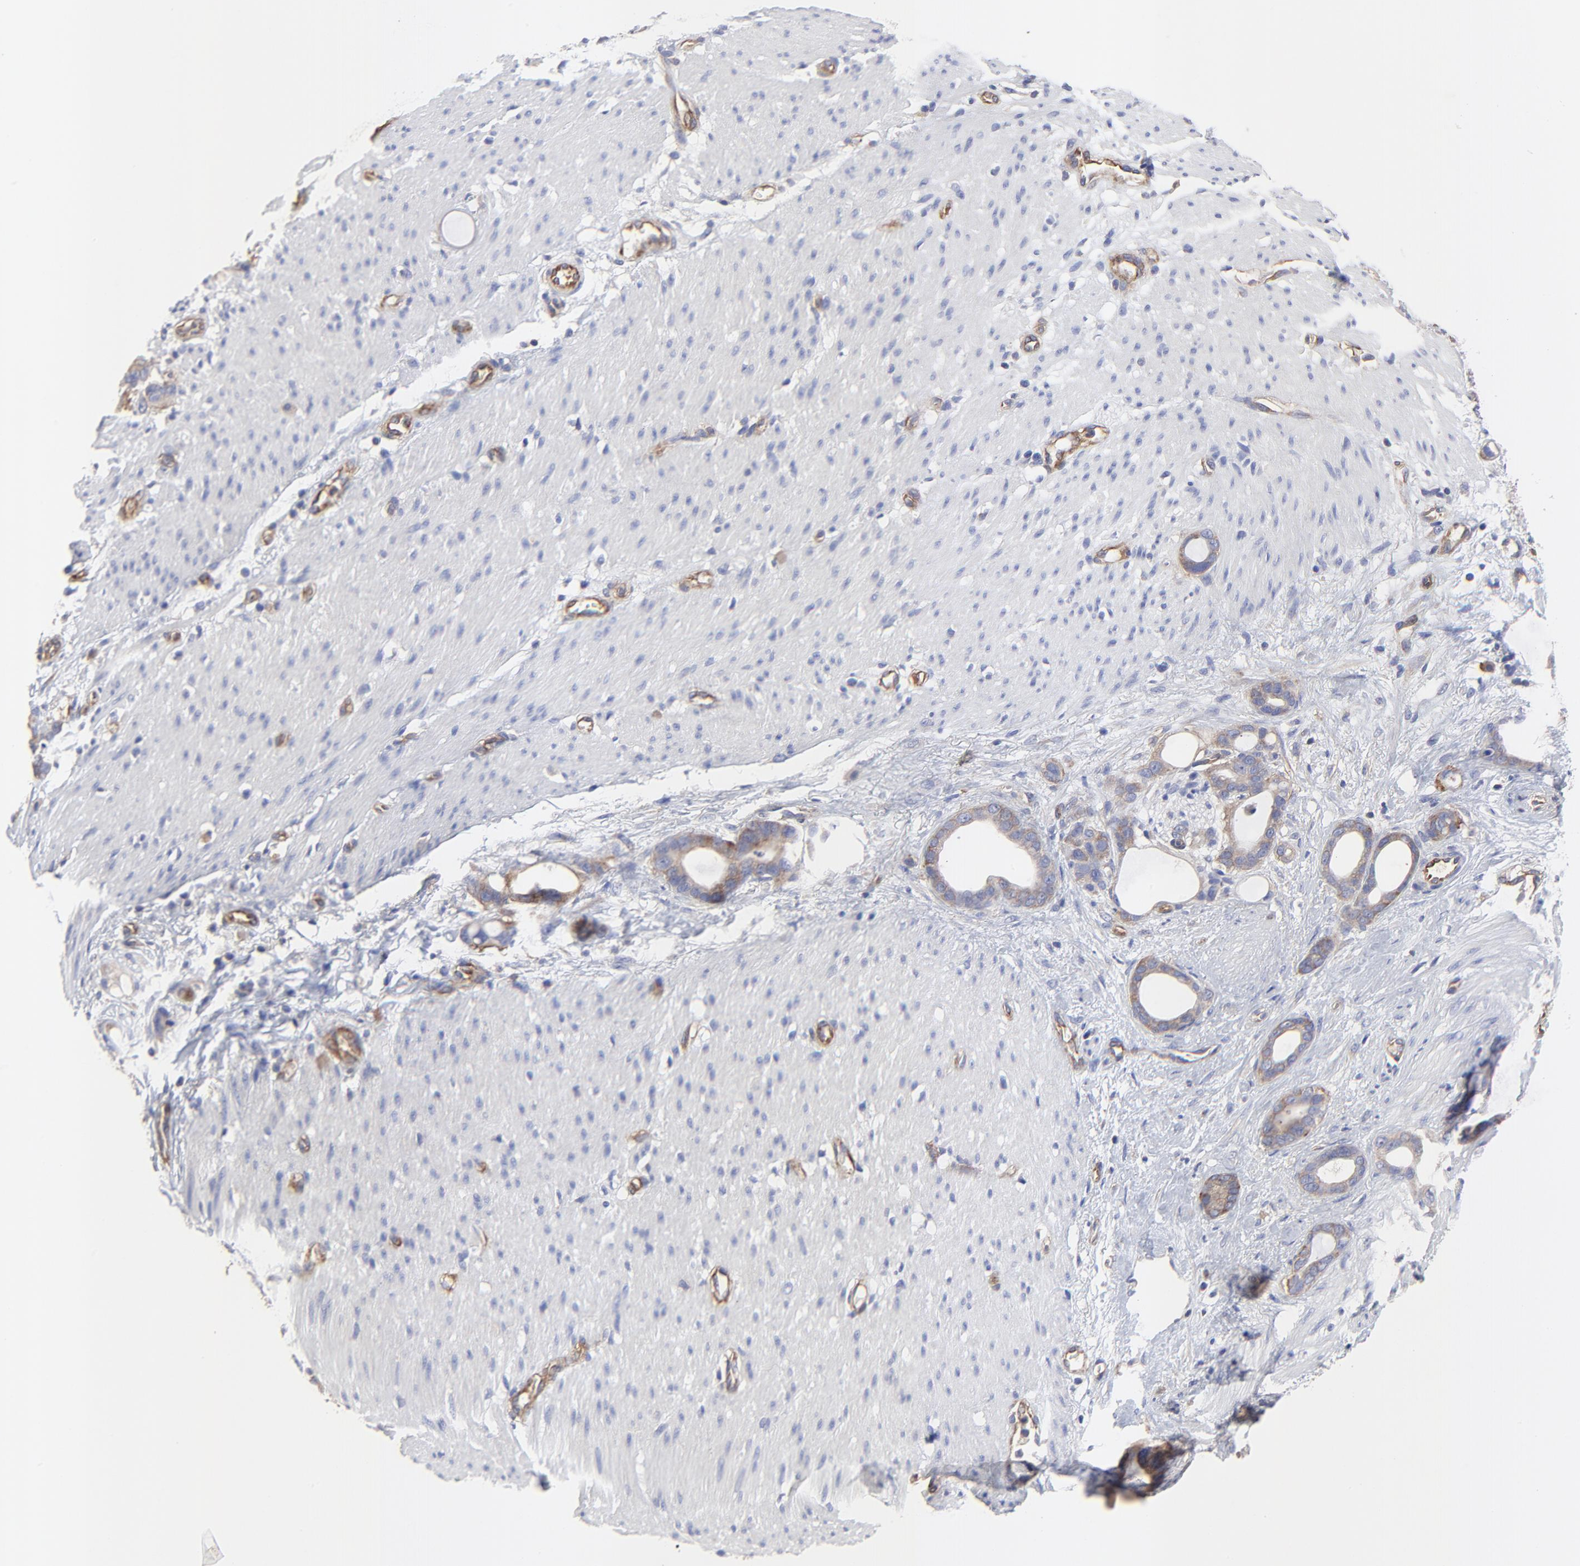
{"staining": {"intensity": "moderate", "quantity": "25%-75%", "location": "cytoplasmic/membranous"}, "tissue": "stomach cancer", "cell_type": "Tumor cells", "image_type": "cancer", "snomed": [{"axis": "morphology", "description": "Adenocarcinoma, NOS"}, {"axis": "topography", "description": "Stomach"}], "caption": "This micrograph demonstrates IHC staining of adenocarcinoma (stomach), with medium moderate cytoplasmic/membranous expression in approximately 25%-75% of tumor cells.", "gene": "SULF2", "patient": {"sex": "female", "age": 75}}